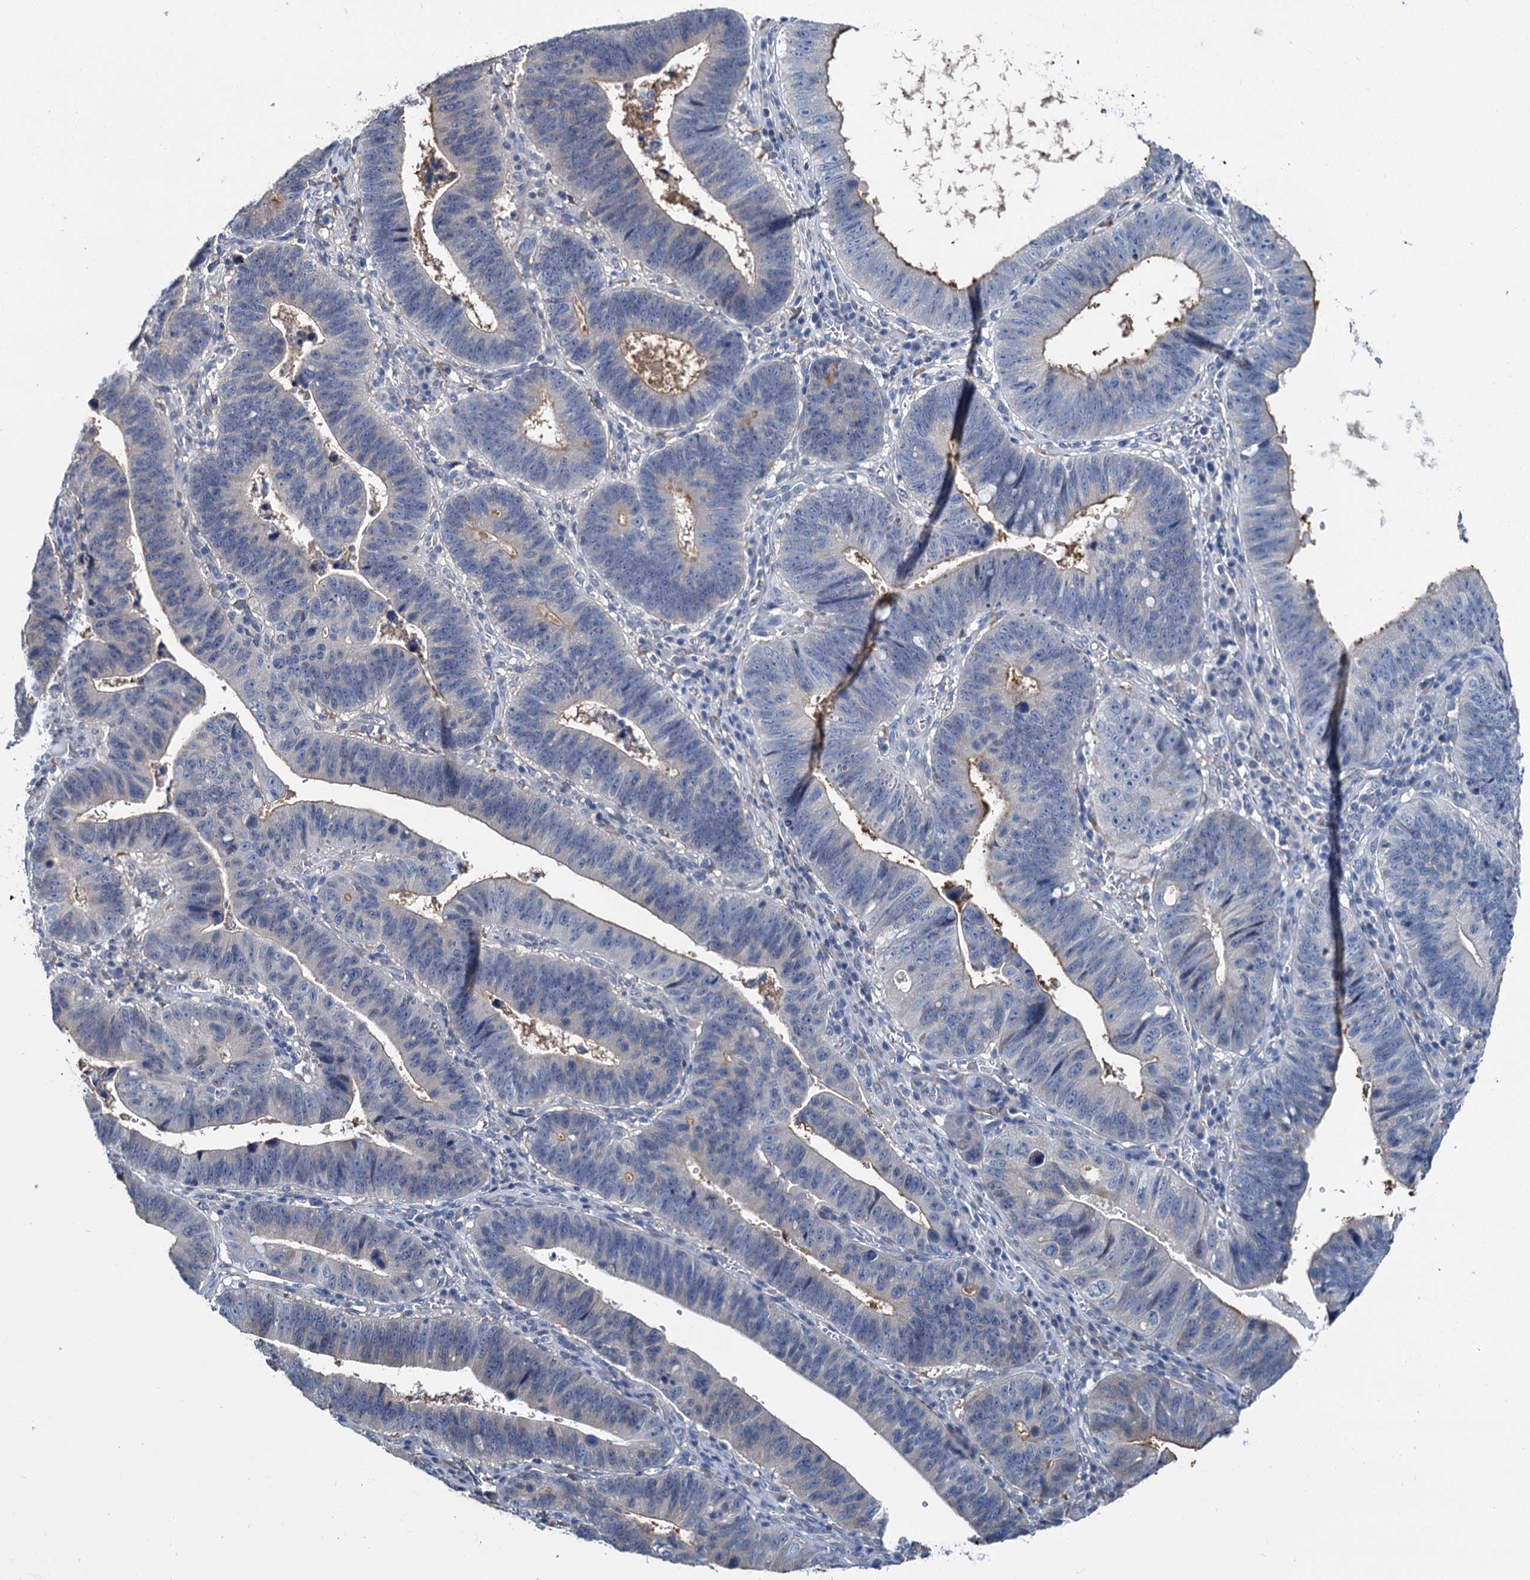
{"staining": {"intensity": "weak", "quantity": "<25%", "location": "cytoplasmic/membranous"}, "tissue": "stomach cancer", "cell_type": "Tumor cells", "image_type": "cancer", "snomed": [{"axis": "morphology", "description": "Adenocarcinoma, NOS"}, {"axis": "topography", "description": "Stomach"}], "caption": "An image of adenocarcinoma (stomach) stained for a protein shows no brown staining in tumor cells.", "gene": "MIOX", "patient": {"sex": "male", "age": 59}}